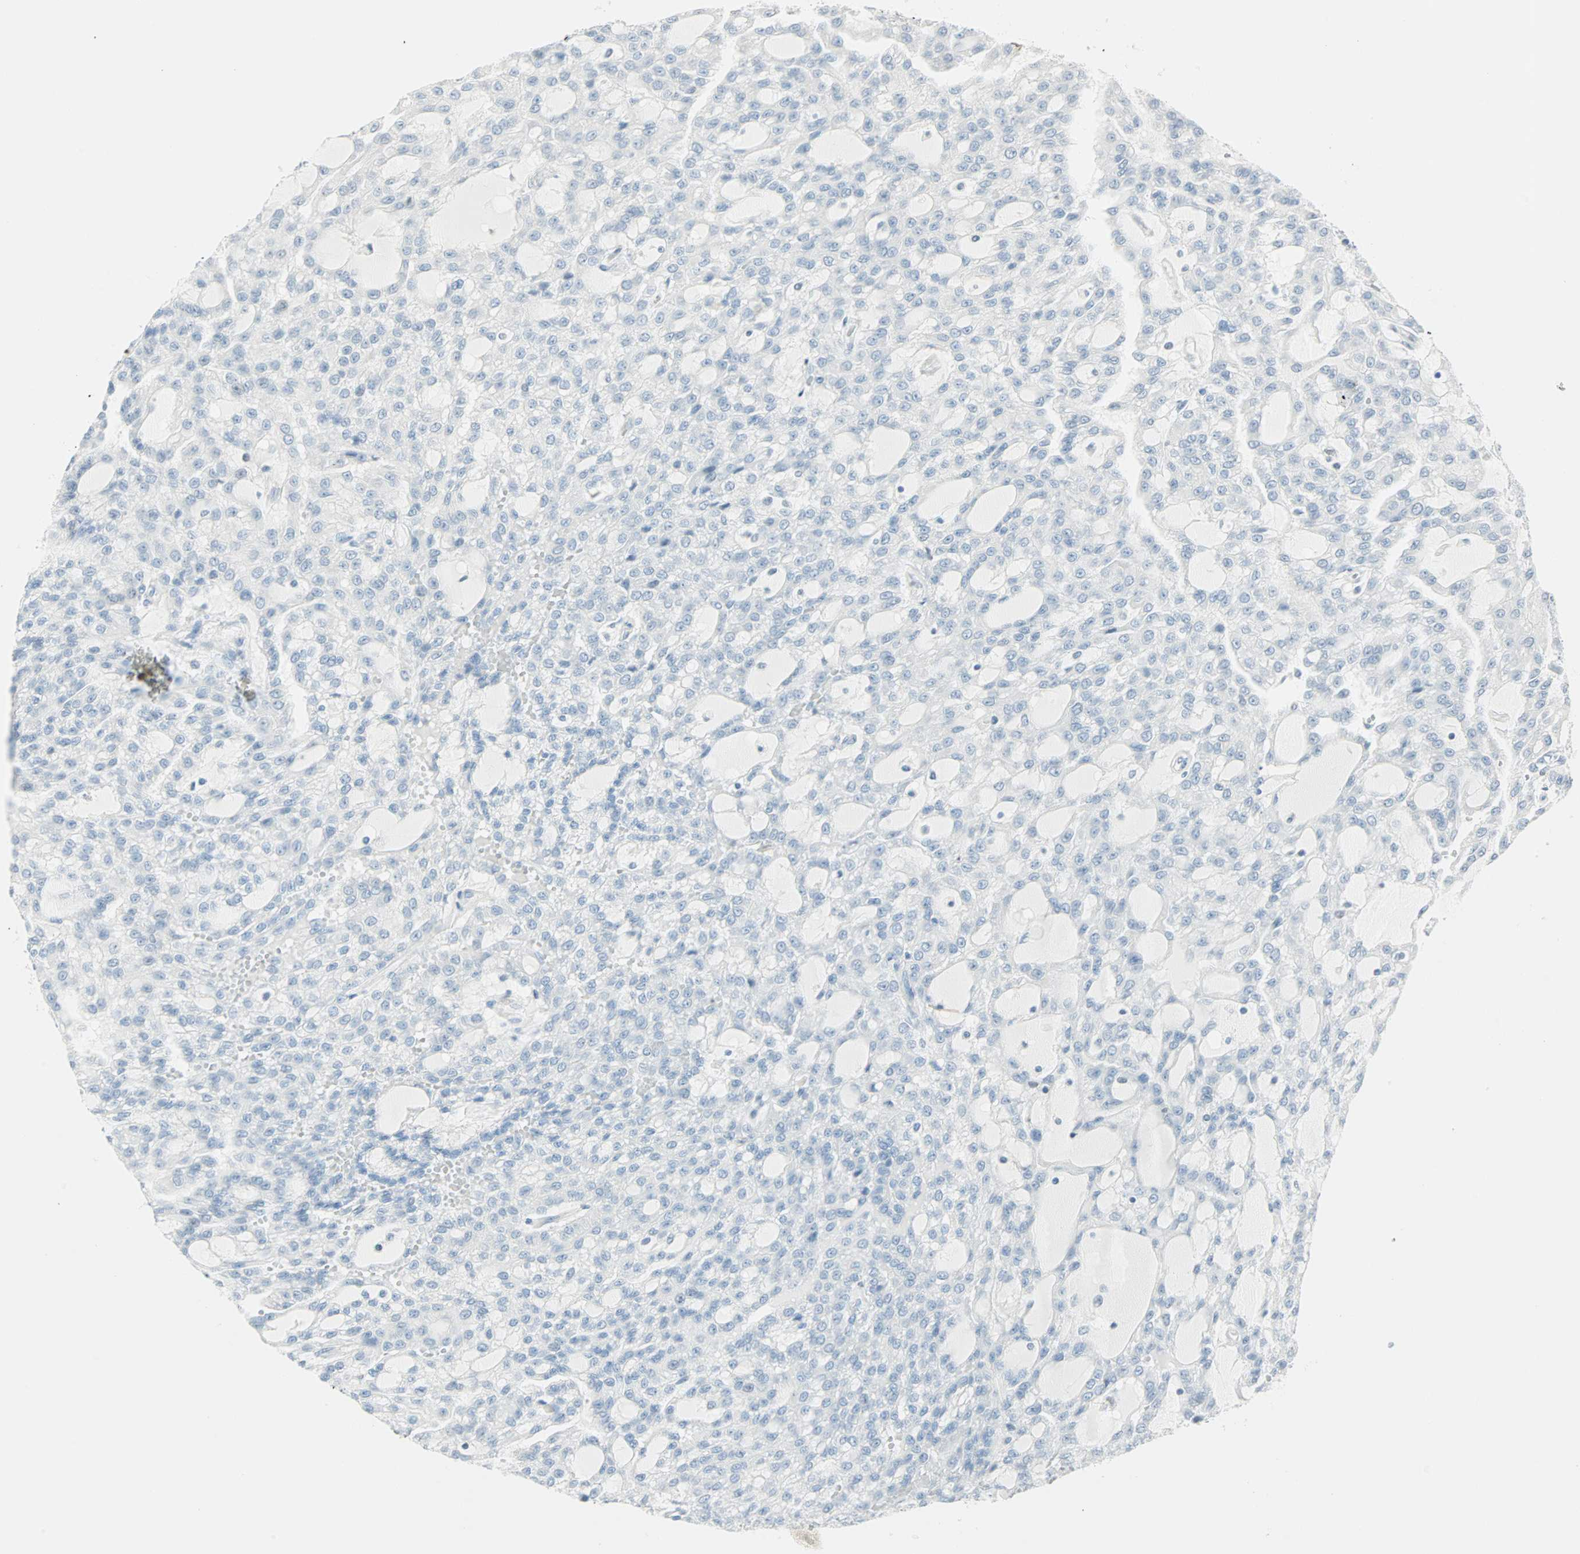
{"staining": {"intensity": "negative", "quantity": "none", "location": "none"}, "tissue": "renal cancer", "cell_type": "Tumor cells", "image_type": "cancer", "snomed": [{"axis": "morphology", "description": "Adenocarcinoma, NOS"}, {"axis": "topography", "description": "Kidney"}], "caption": "This is an immunohistochemistry photomicrograph of renal cancer (adenocarcinoma). There is no expression in tumor cells.", "gene": "MLLT10", "patient": {"sex": "male", "age": 63}}